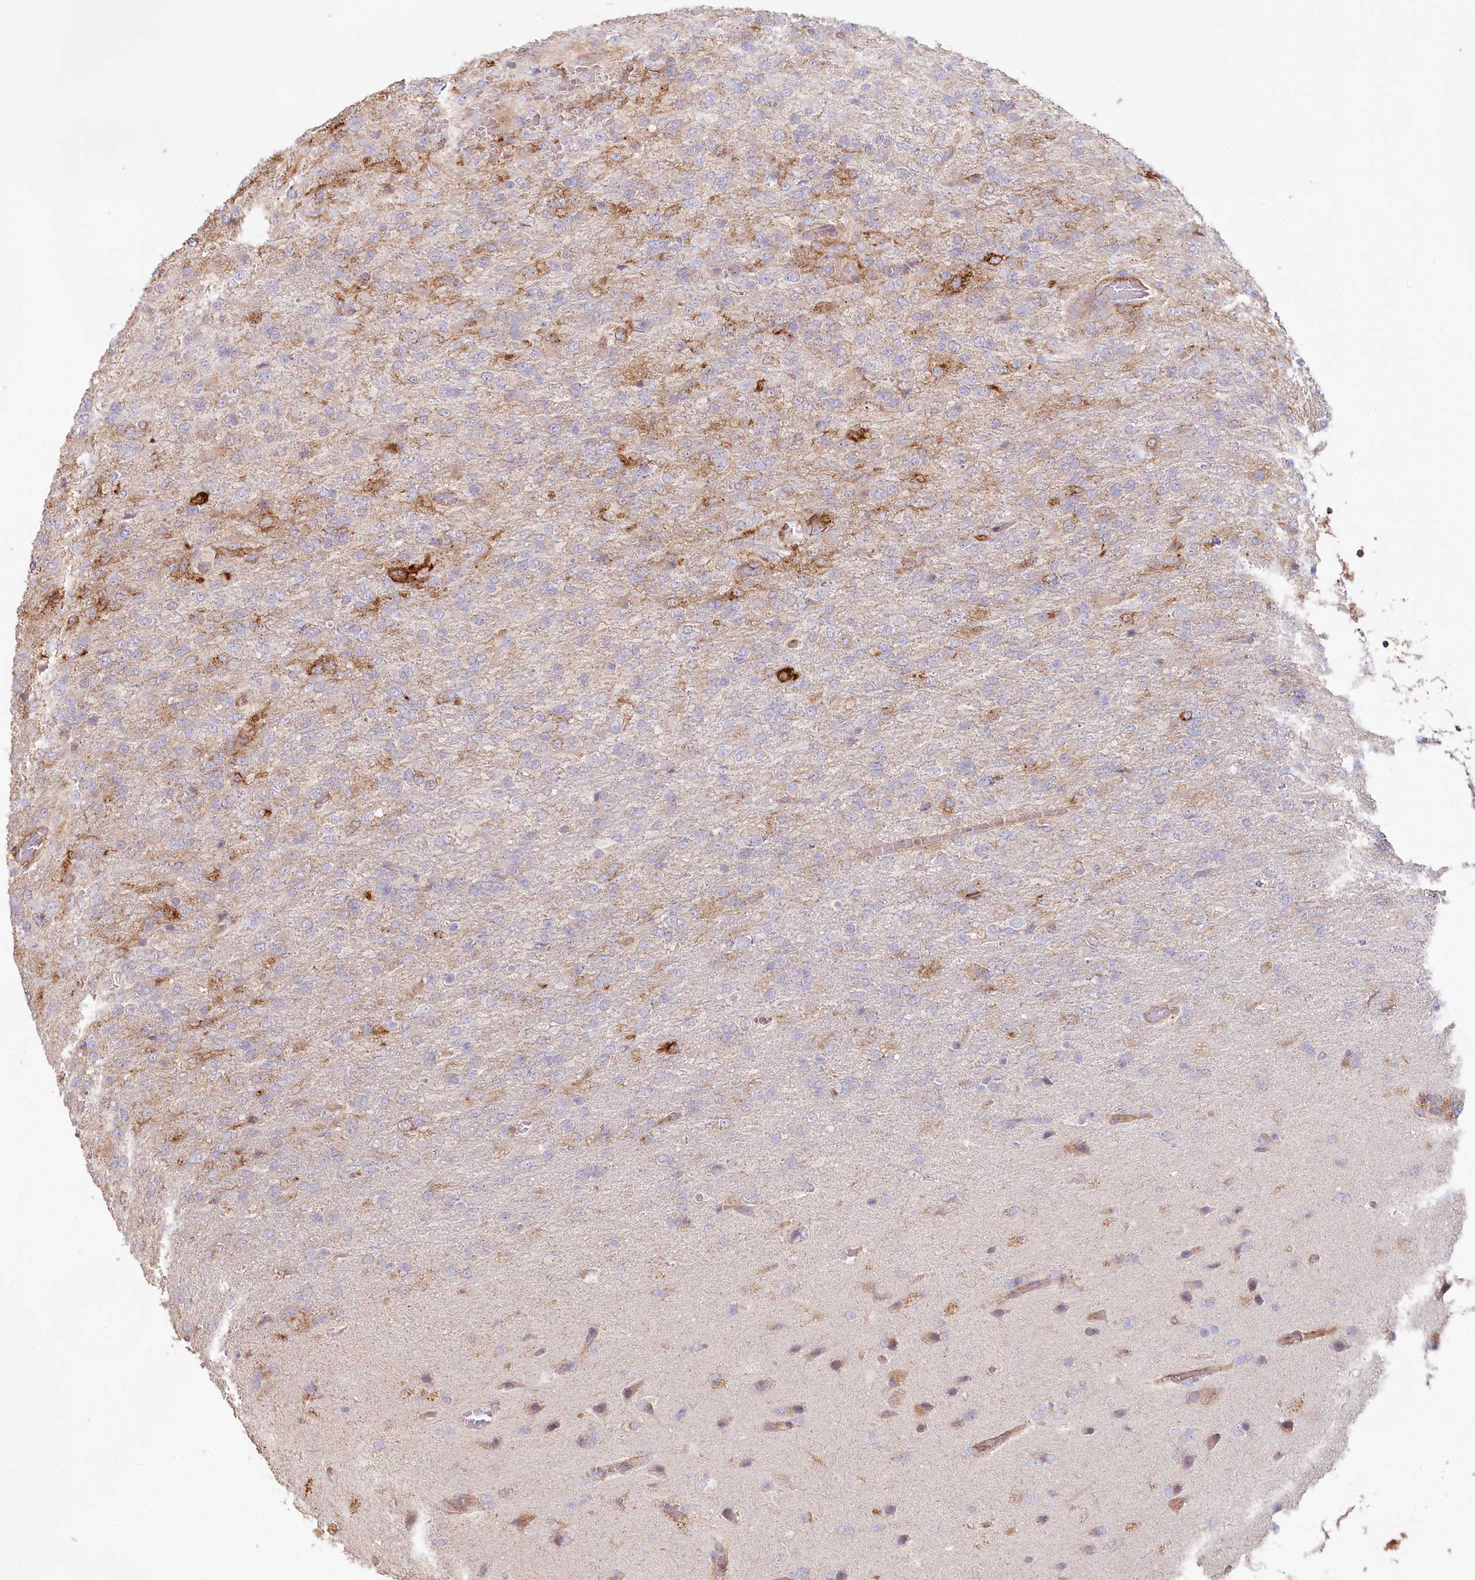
{"staining": {"intensity": "moderate", "quantity": "25%-75%", "location": "cytoplasmic/membranous"}, "tissue": "glioma", "cell_type": "Tumor cells", "image_type": "cancer", "snomed": [{"axis": "morphology", "description": "Glioma, malignant, High grade"}, {"axis": "topography", "description": "Brain"}], "caption": "Malignant high-grade glioma stained for a protein displays moderate cytoplasmic/membranous positivity in tumor cells.", "gene": "RBP5", "patient": {"sex": "female", "age": 74}}